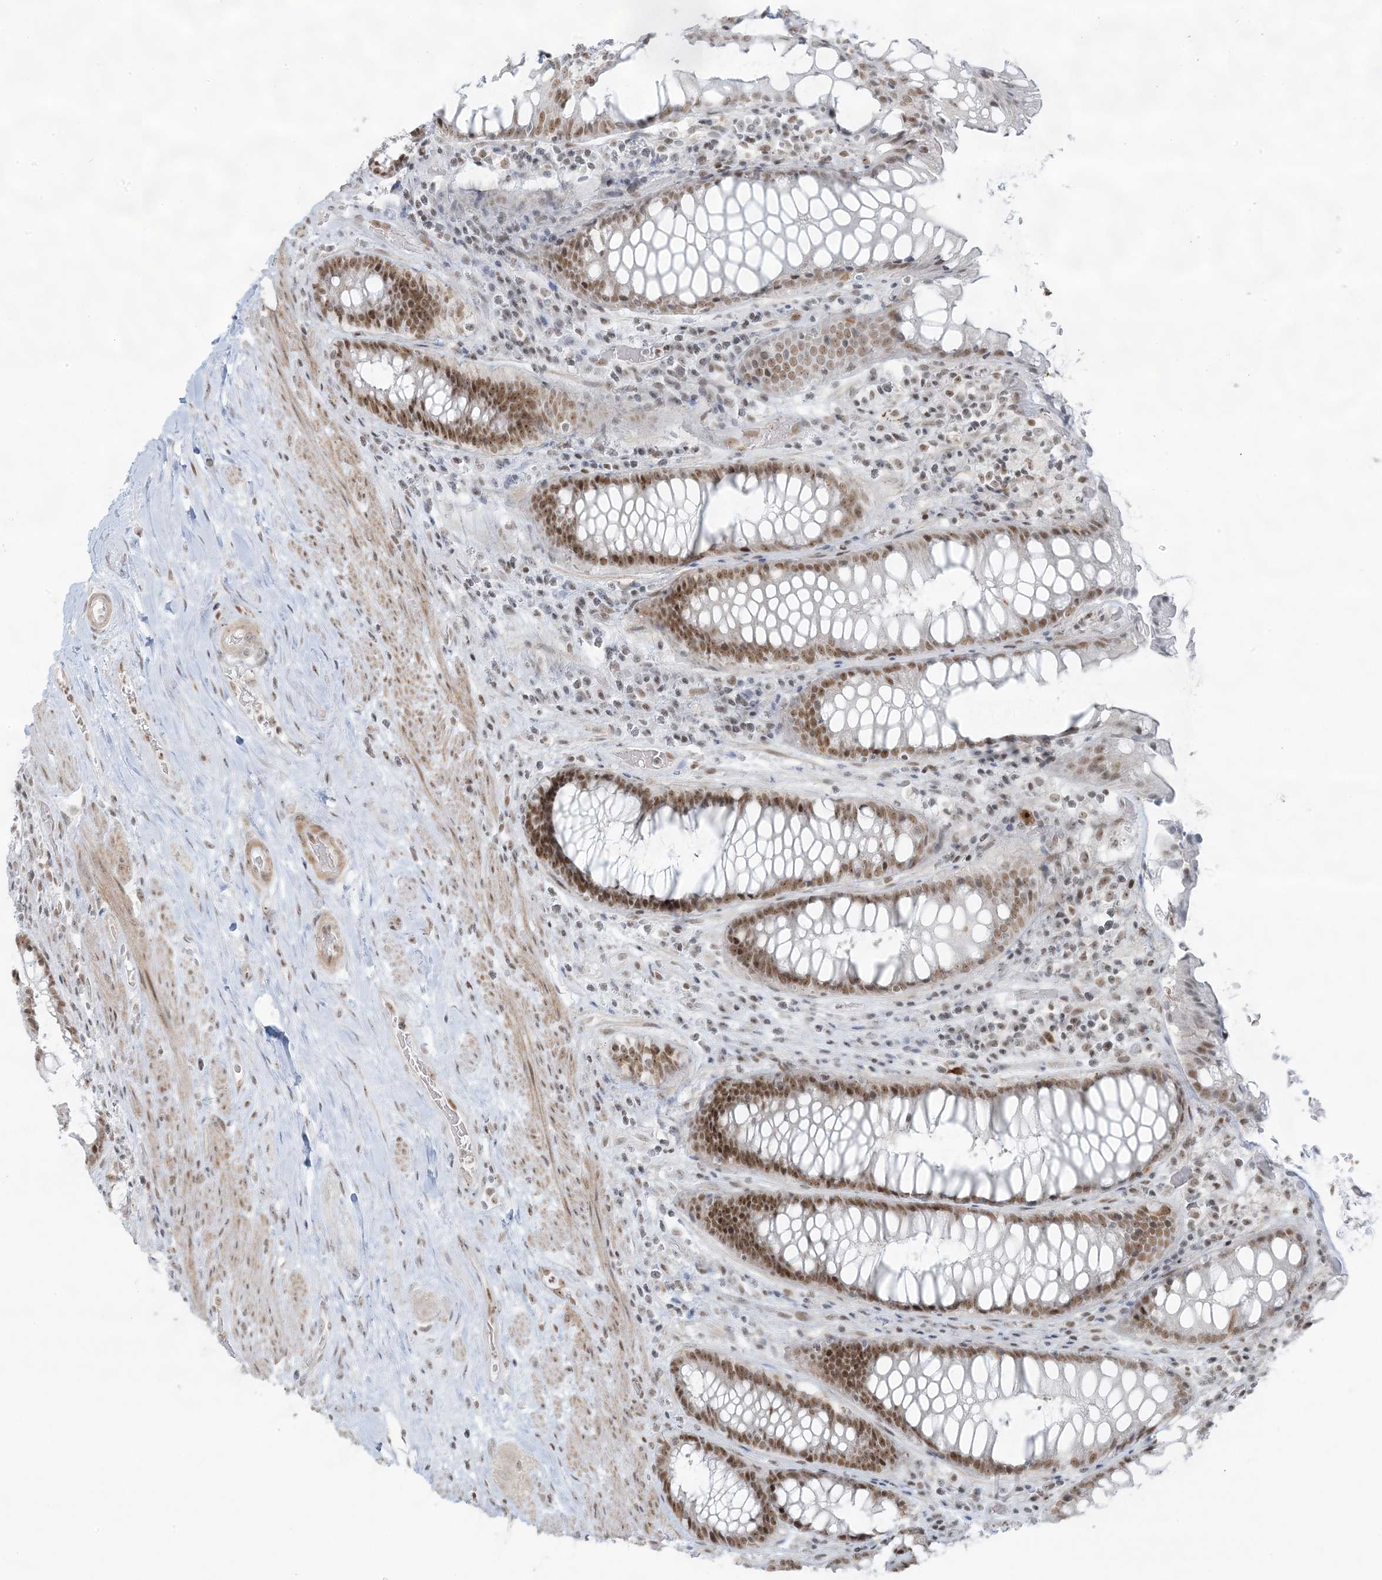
{"staining": {"intensity": "moderate", "quantity": ">75%", "location": "nuclear"}, "tissue": "rectum", "cell_type": "Glandular cells", "image_type": "normal", "snomed": [{"axis": "morphology", "description": "Normal tissue, NOS"}, {"axis": "topography", "description": "Rectum"}], "caption": "The image reveals staining of unremarkable rectum, revealing moderate nuclear protein staining (brown color) within glandular cells.", "gene": "ZNF787", "patient": {"sex": "male", "age": 64}}